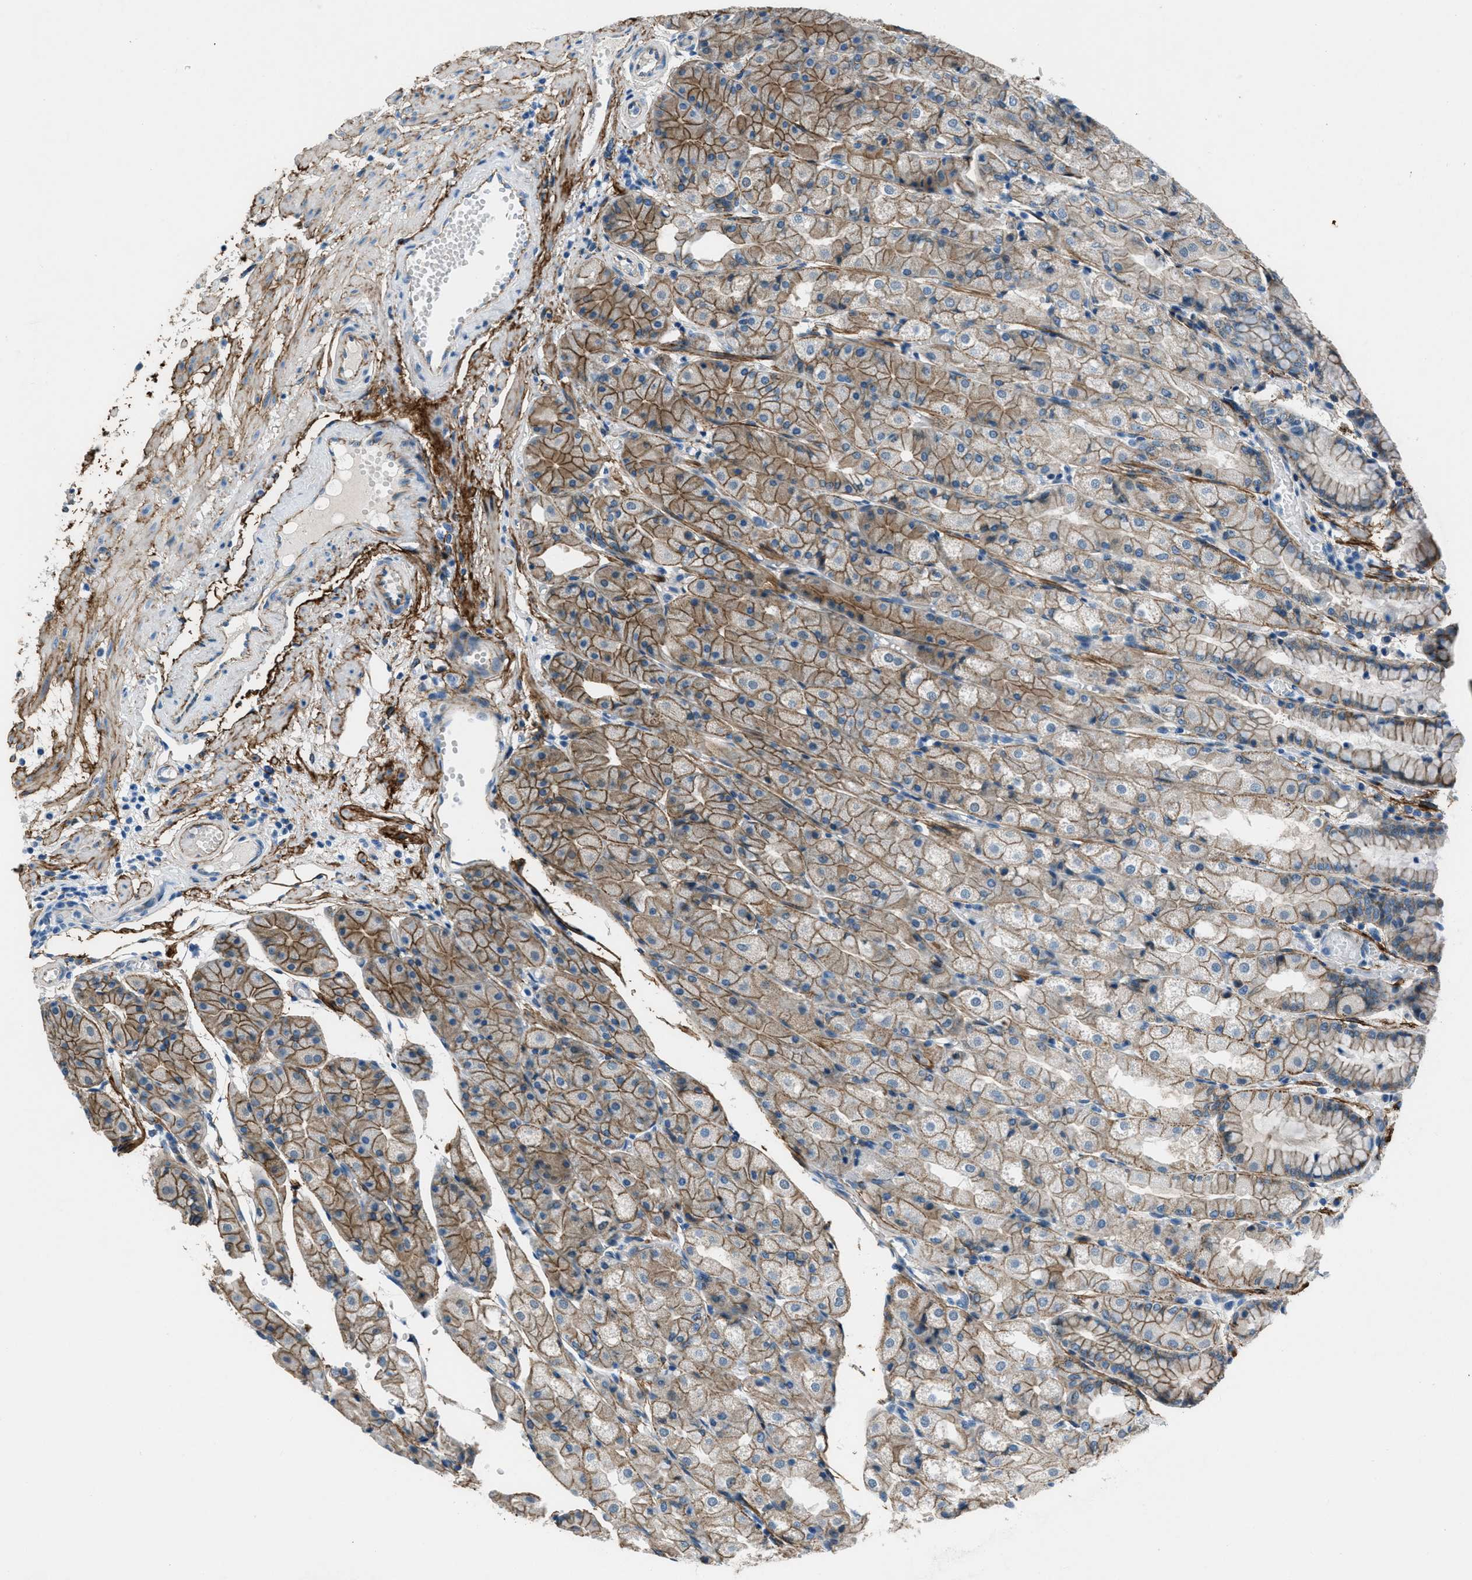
{"staining": {"intensity": "moderate", "quantity": ">75%", "location": "cytoplasmic/membranous"}, "tissue": "stomach", "cell_type": "Glandular cells", "image_type": "normal", "snomed": [{"axis": "morphology", "description": "Normal tissue, NOS"}, {"axis": "topography", "description": "Stomach, upper"}], "caption": "DAB immunohistochemical staining of unremarkable human stomach shows moderate cytoplasmic/membranous protein expression in approximately >75% of glandular cells. (DAB (3,3'-diaminobenzidine) IHC with brightfield microscopy, high magnification).", "gene": "FBN1", "patient": {"sex": "male", "age": 72}}